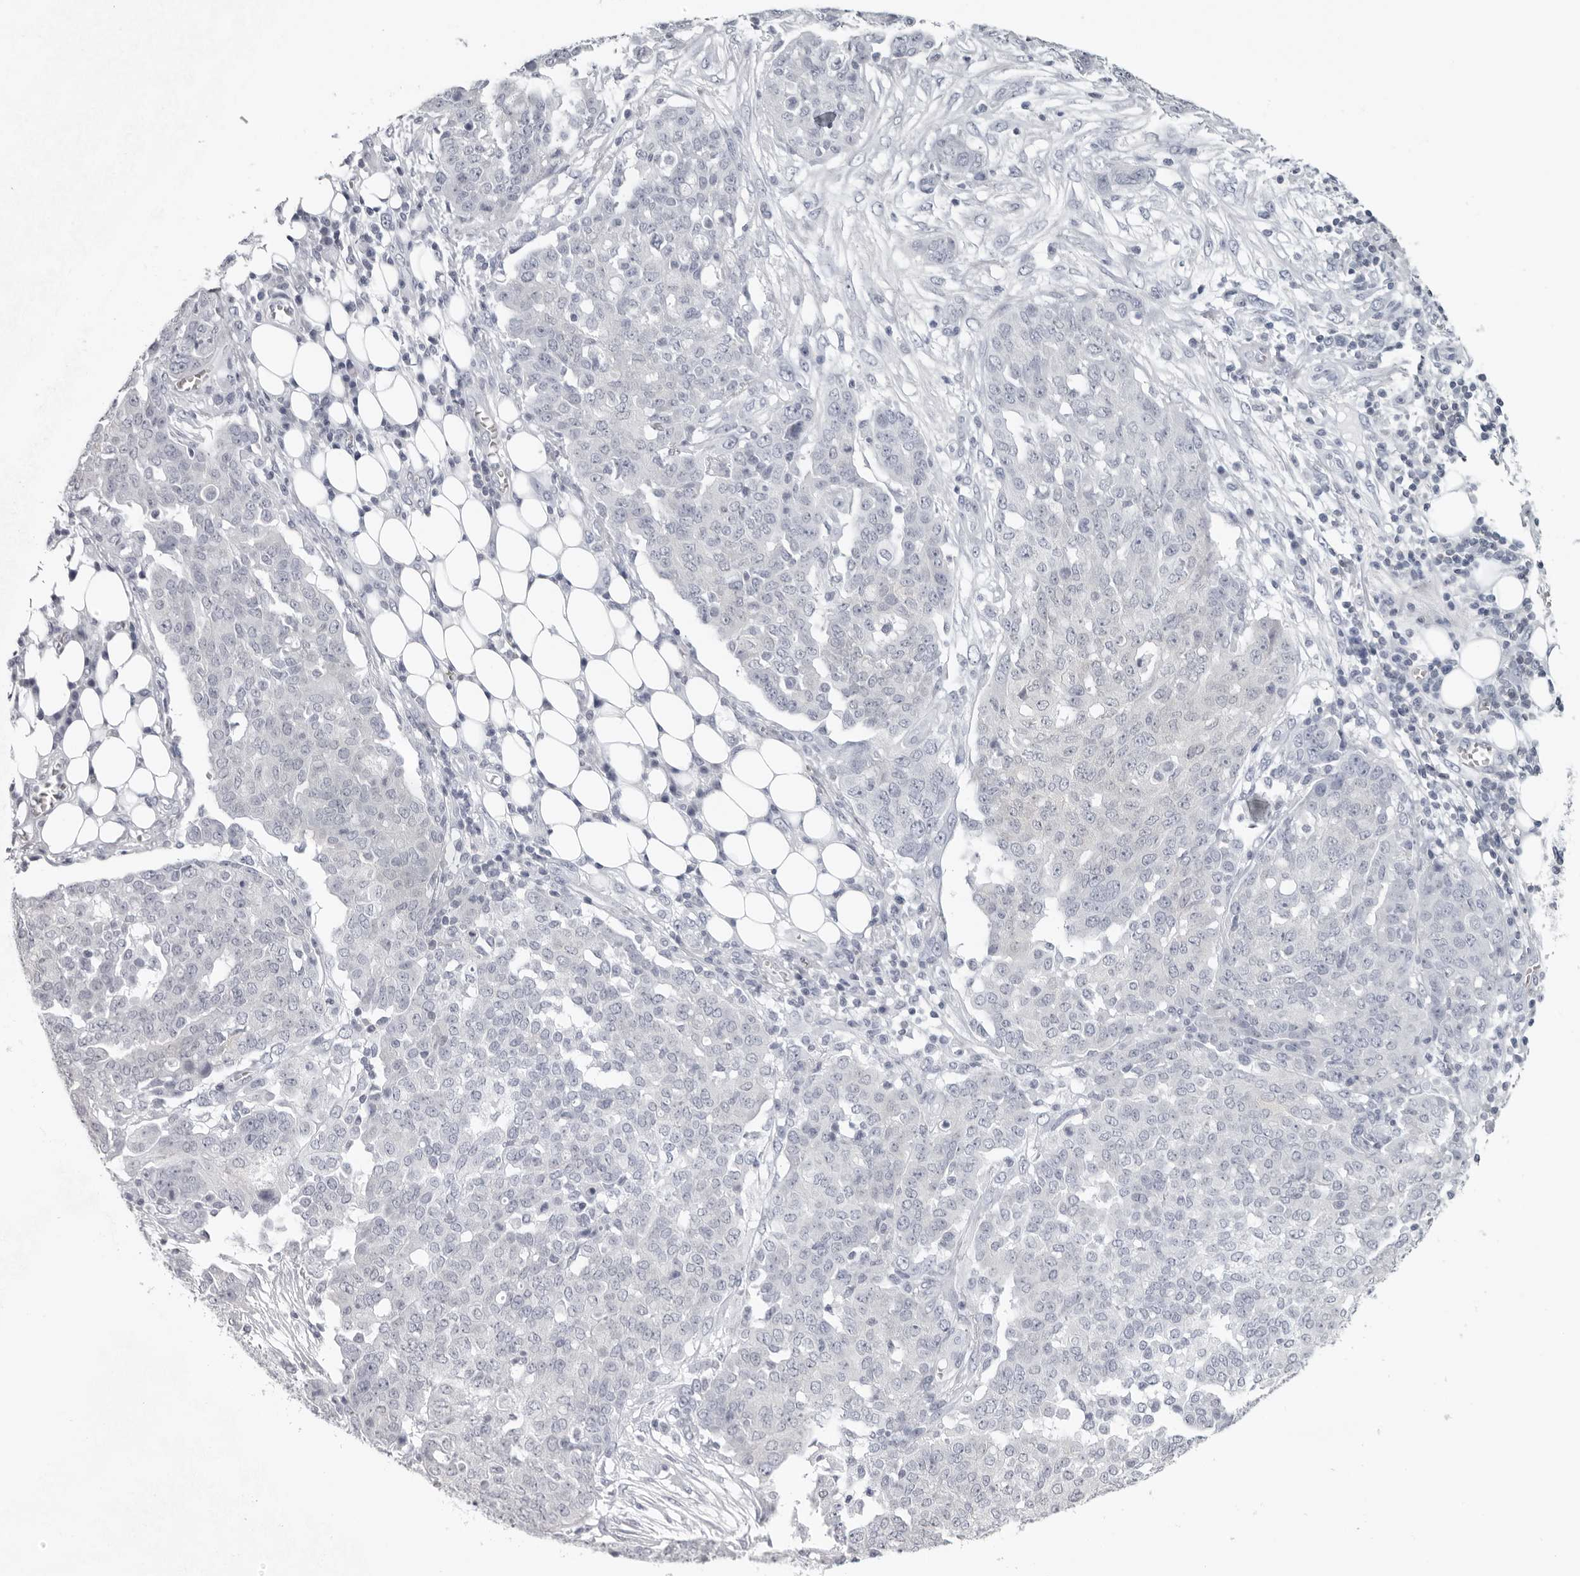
{"staining": {"intensity": "negative", "quantity": "none", "location": "none"}, "tissue": "ovarian cancer", "cell_type": "Tumor cells", "image_type": "cancer", "snomed": [{"axis": "morphology", "description": "Cystadenocarcinoma, serous, NOS"}, {"axis": "topography", "description": "Soft tissue"}, {"axis": "topography", "description": "Ovary"}], "caption": "A high-resolution micrograph shows immunohistochemistry staining of ovarian cancer (serous cystadenocarcinoma), which displays no significant positivity in tumor cells. The staining is performed using DAB (3,3'-diaminobenzidine) brown chromogen with nuclei counter-stained in using hematoxylin.", "gene": "EPB41", "patient": {"sex": "female", "age": 57}}